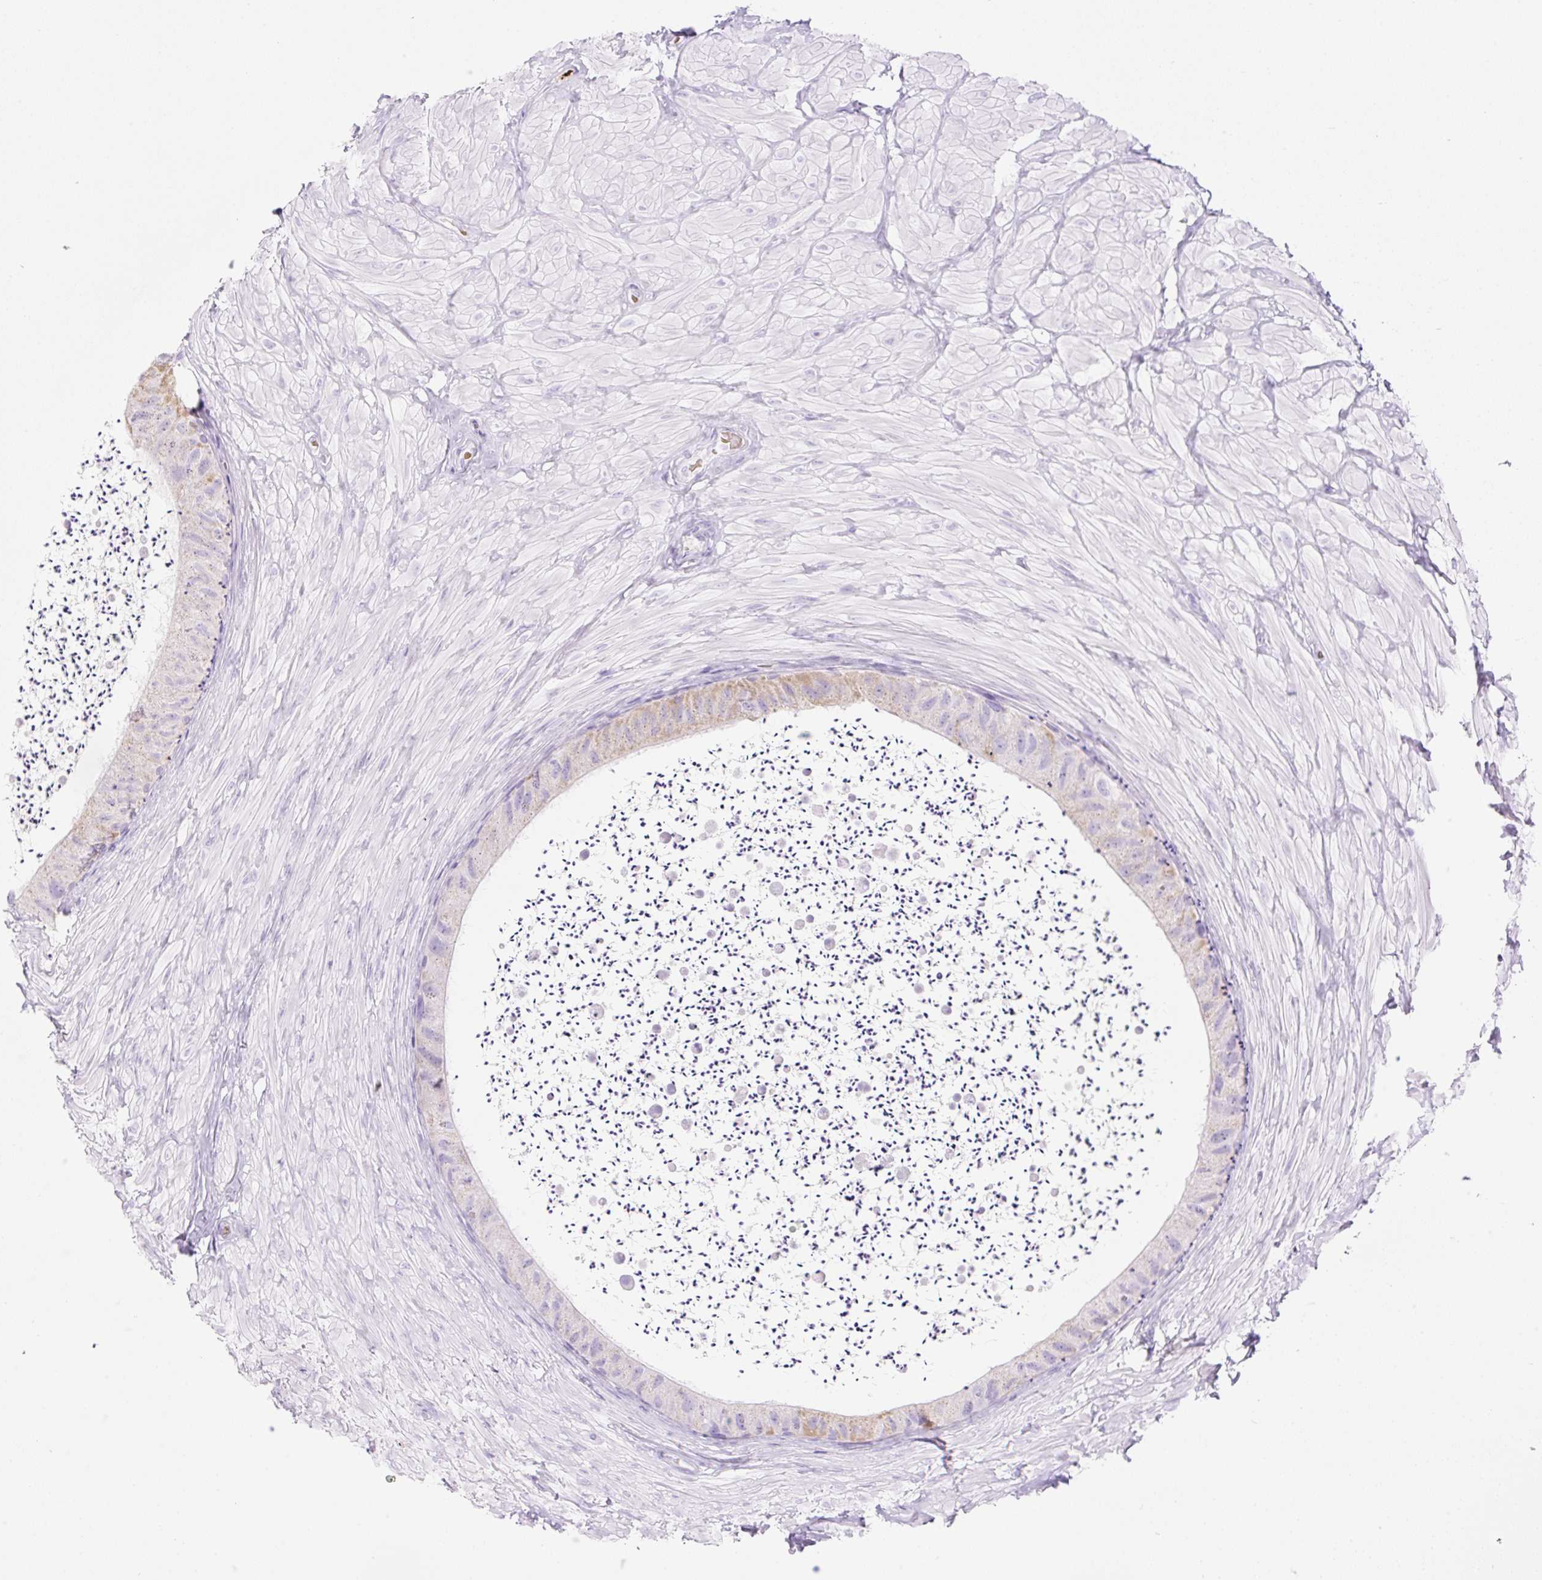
{"staining": {"intensity": "weak", "quantity": "<25%", "location": "cytoplasmic/membranous"}, "tissue": "epididymis", "cell_type": "Glandular cells", "image_type": "normal", "snomed": [{"axis": "morphology", "description": "Normal tissue, NOS"}, {"axis": "topography", "description": "Epididymis"}, {"axis": "topography", "description": "Peripheral nerve tissue"}], "caption": "A high-resolution image shows immunohistochemistry staining of benign epididymis, which displays no significant expression in glandular cells.", "gene": "CDX1", "patient": {"sex": "male", "age": 32}}